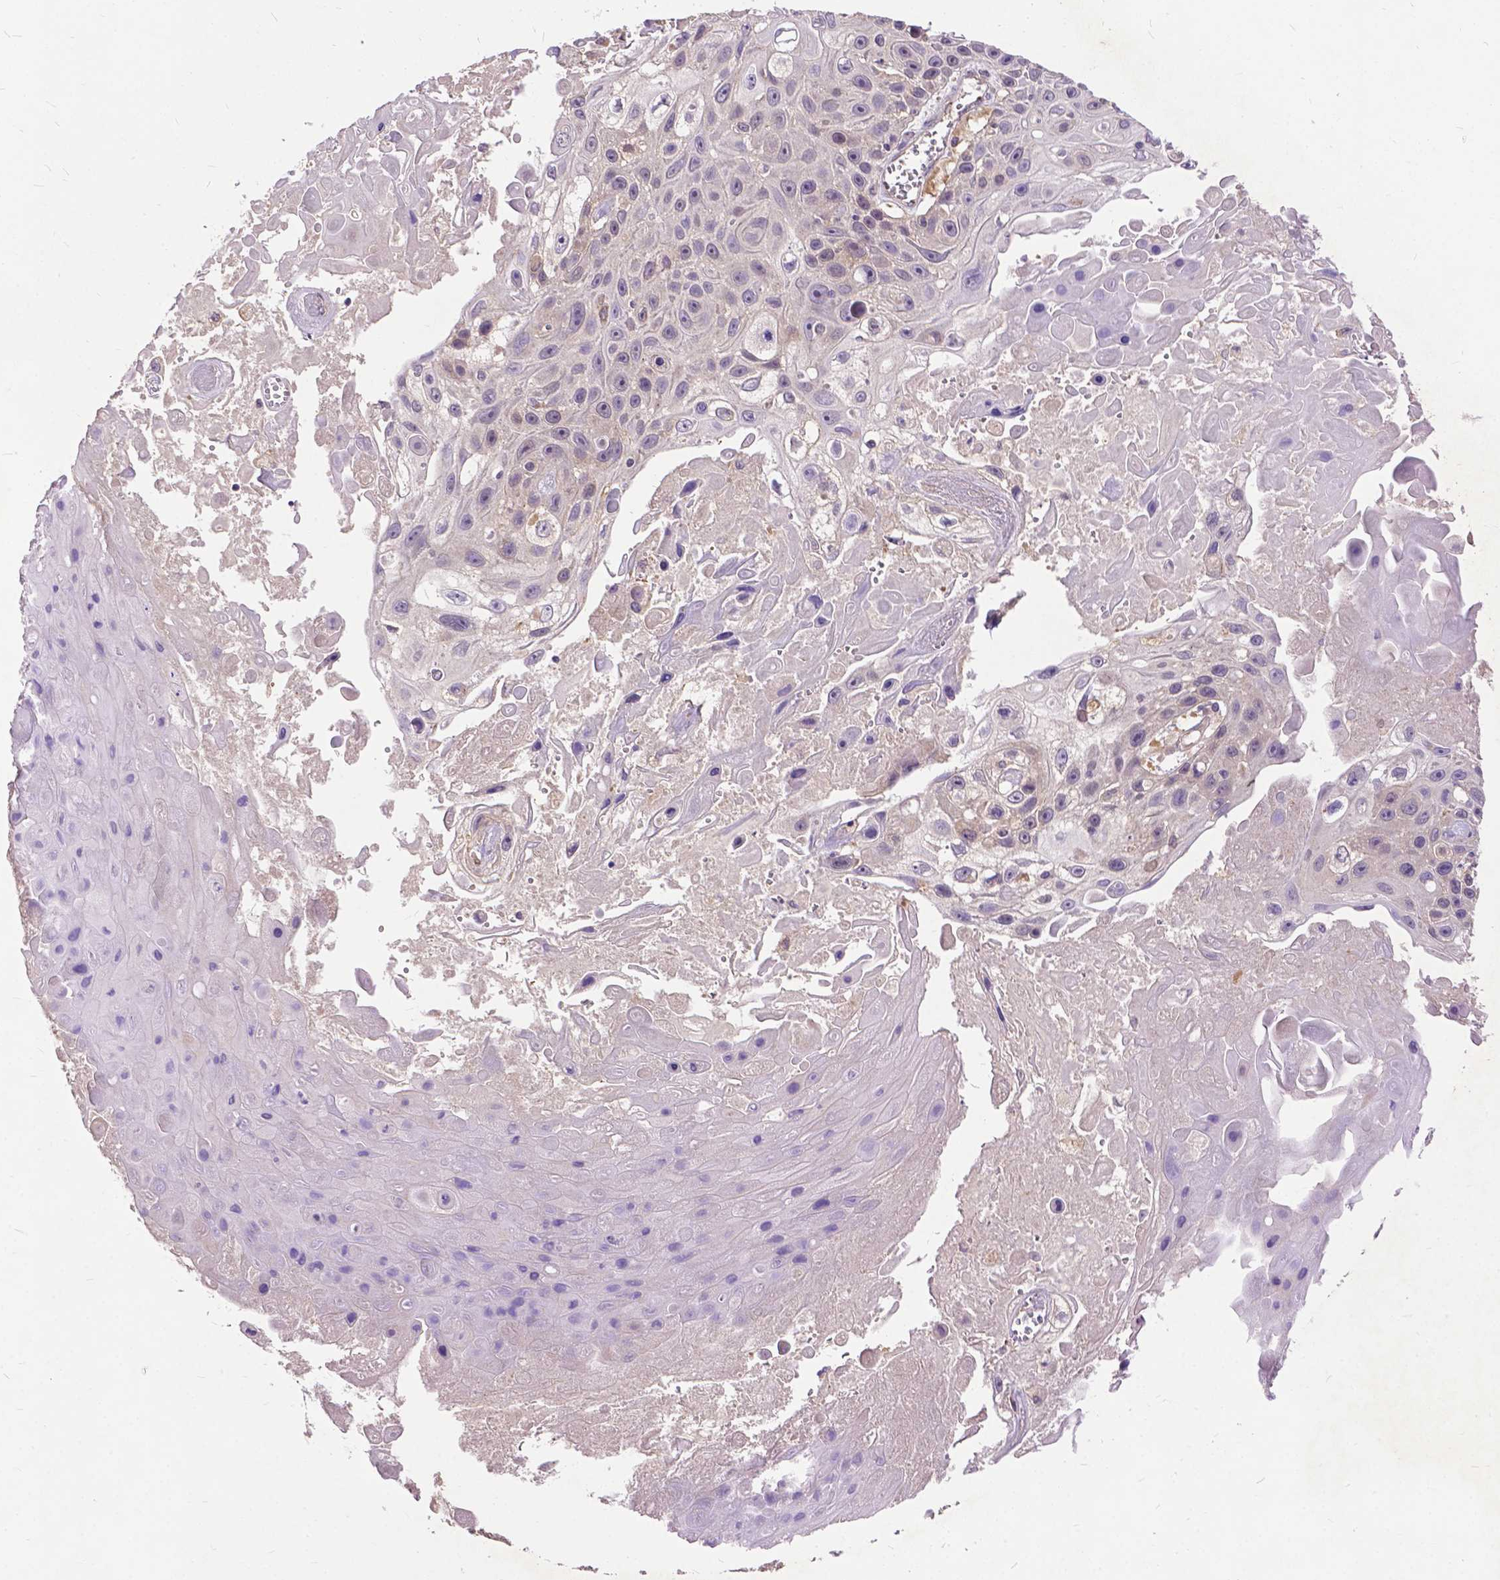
{"staining": {"intensity": "negative", "quantity": "none", "location": "none"}, "tissue": "skin cancer", "cell_type": "Tumor cells", "image_type": "cancer", "snomed": [{"axis": "morphology", "description": "Squamous cell carcinoma, NOS"}, {"axis": "topography", "description": "Skin"}], "caption": "DAB (3,3'-diaminobenzidine) immunohistochemical staining of human skin squamous cell carcinoma displays no significant positivity in tumor cells. (DAB (3,3'-diaminobenzidine) immunohistochemistry with hematoxylin counter stain).", "gene": "ZNF337", "patient": {"sex": "male", "age": 82}}